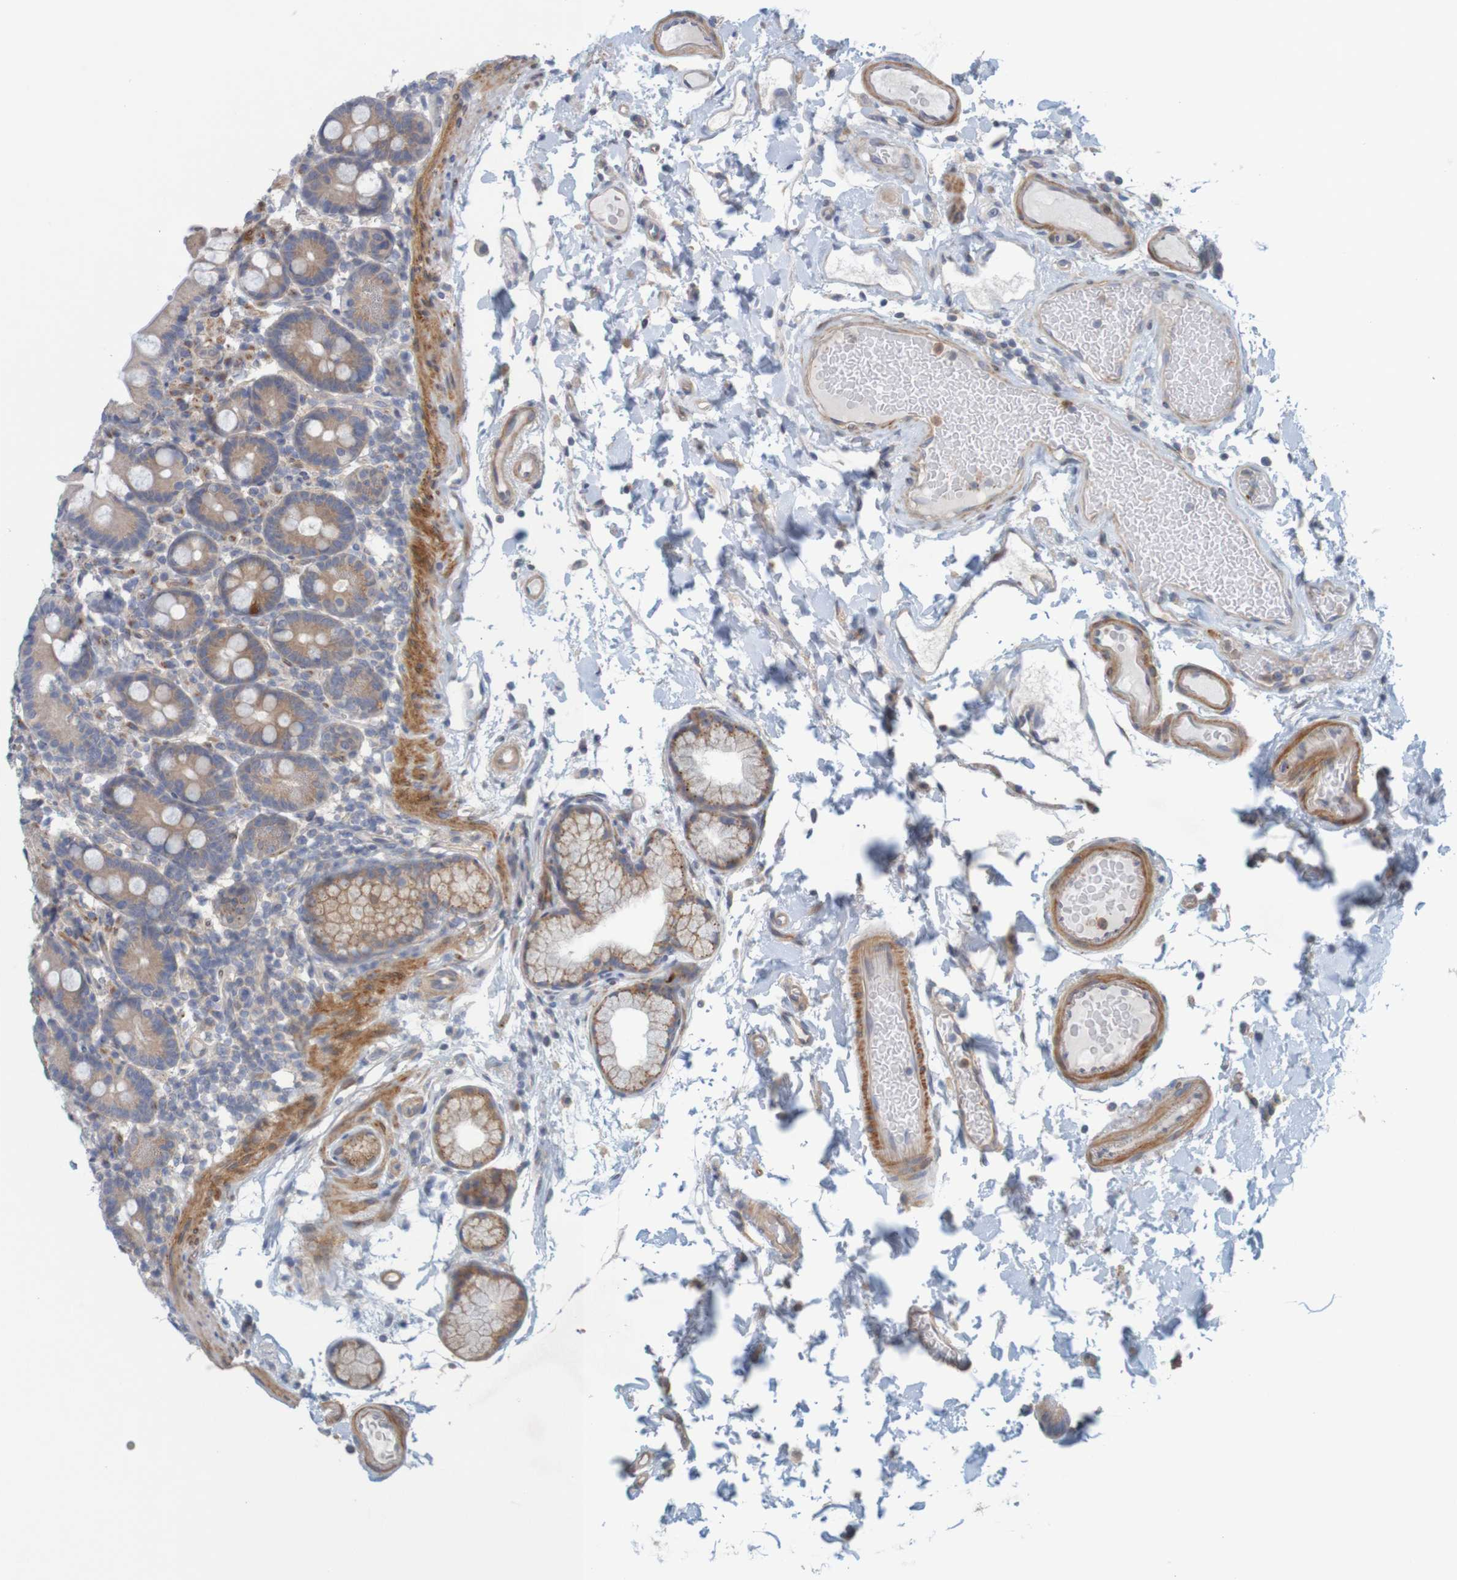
{"staining": {"intensity": "weak", "quantity": ">75%", "location": "cytoplasmic/membranous"}, "tissue": "duodenum", "cell_type": "Glandular cells", "image_type": "normal", "snomed": [{"axis": "morphology", "description": "Normal tissue, NOS"}, {"axis": "topography", "description": "Small intestine, NOS"}], "caption": "This is a photomicrograph of immunohistochemistry (IHC) staining of unremarkable duodenum, which shows weak positivity in the cytoplasmic/membranous of glandular cells.", "gene": "KRT23", "patient": {"sex": "female", "age": 71}}